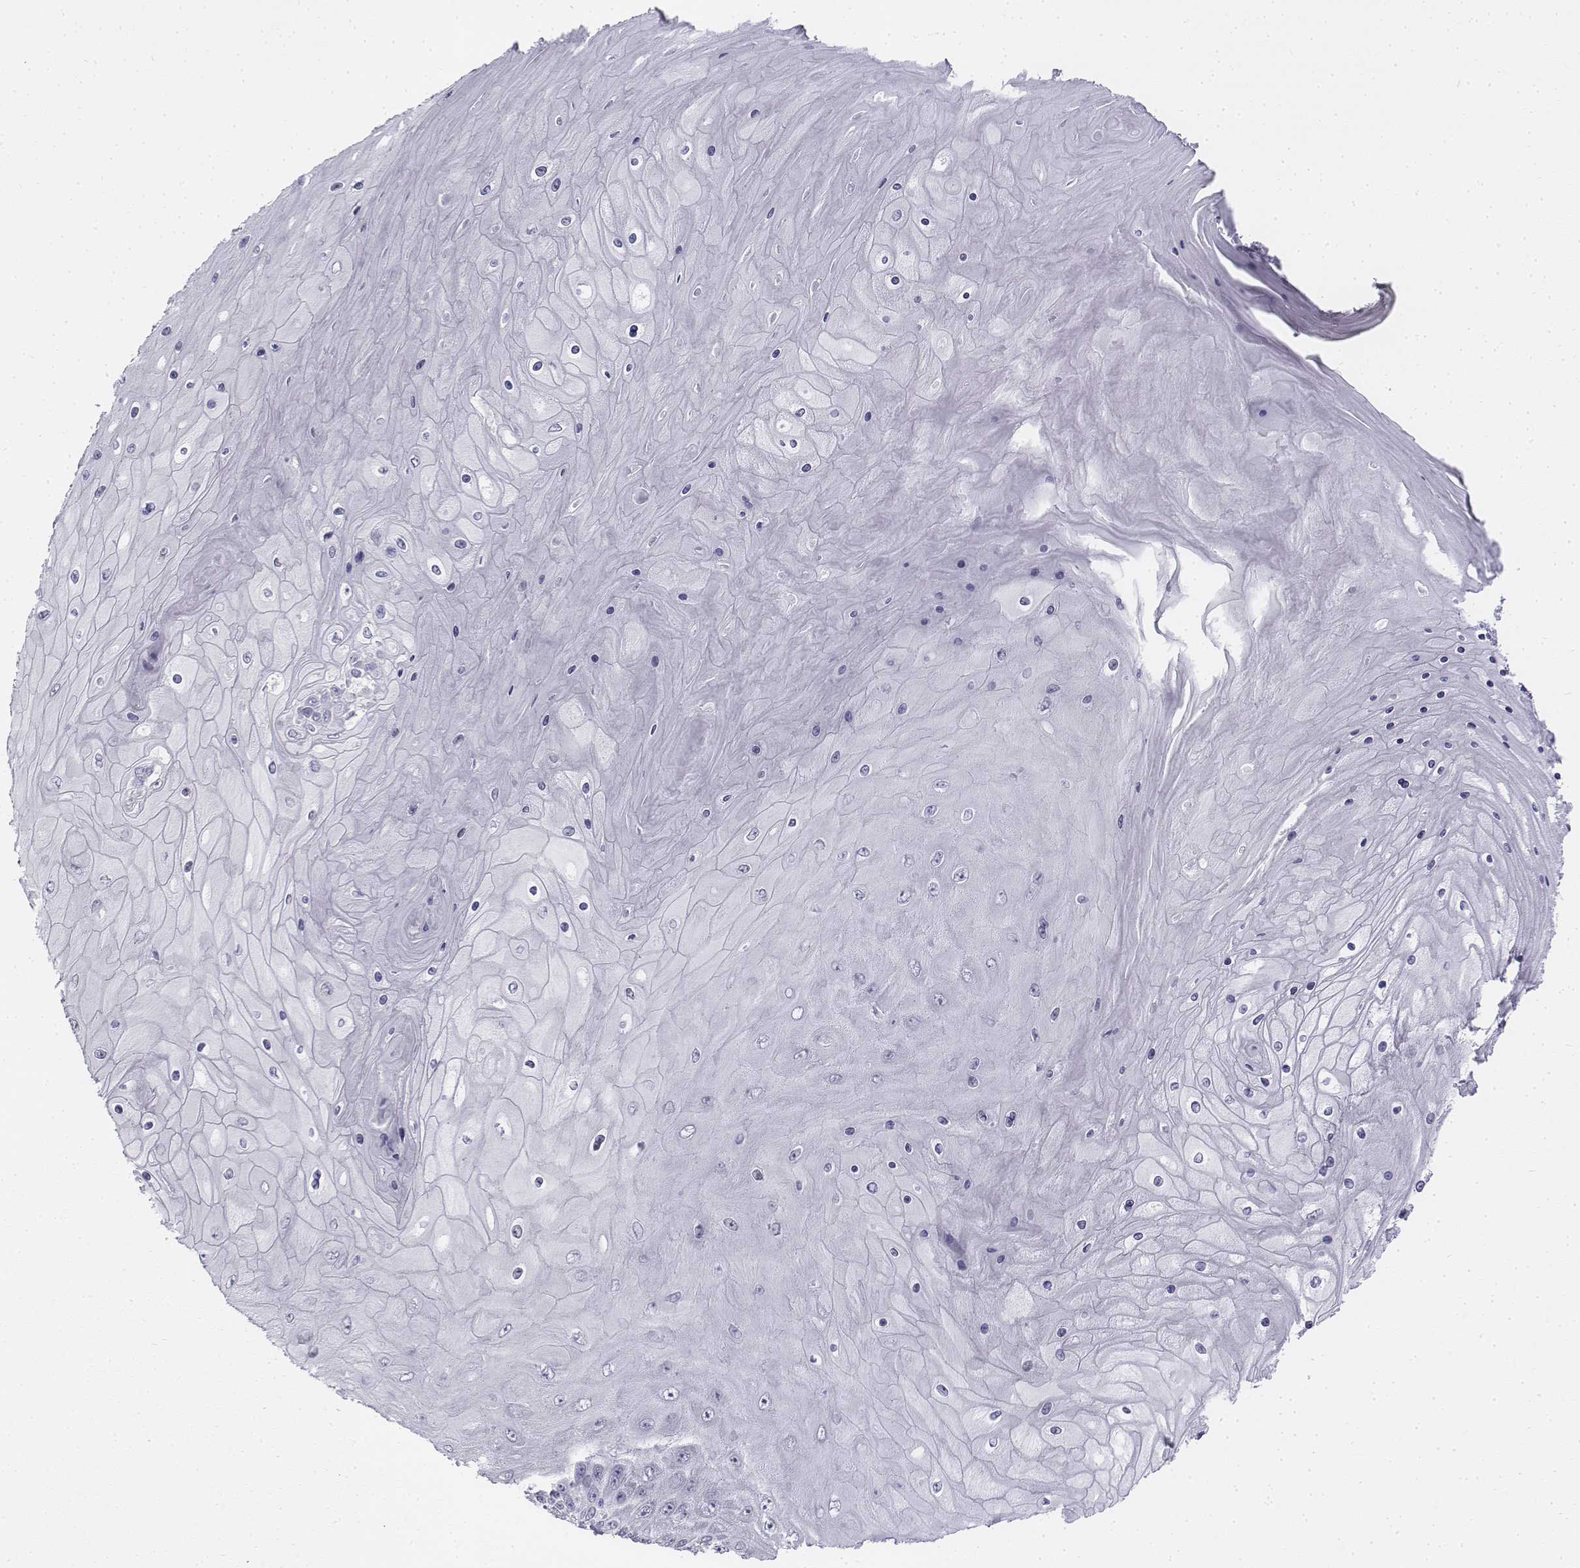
{"staining": {"intensity": "negative", "quantity": "none", "location": "none"}, "tissue": "skin cancer", "cell_type": "Tumor cells", "image_type": "cancer", "snomed": [{"axis": "morphology", "description": "Squamous cell carcinoma, NOS"}, {"axis": "topography", "description": "Skin"}], "caption": "The immunohistochemistry image has no significant staining in tumor cells of squamous cell carcinoma (skin) tissue.", "gene": "PENK", "patient": {"sex": "male", "age": 62}}